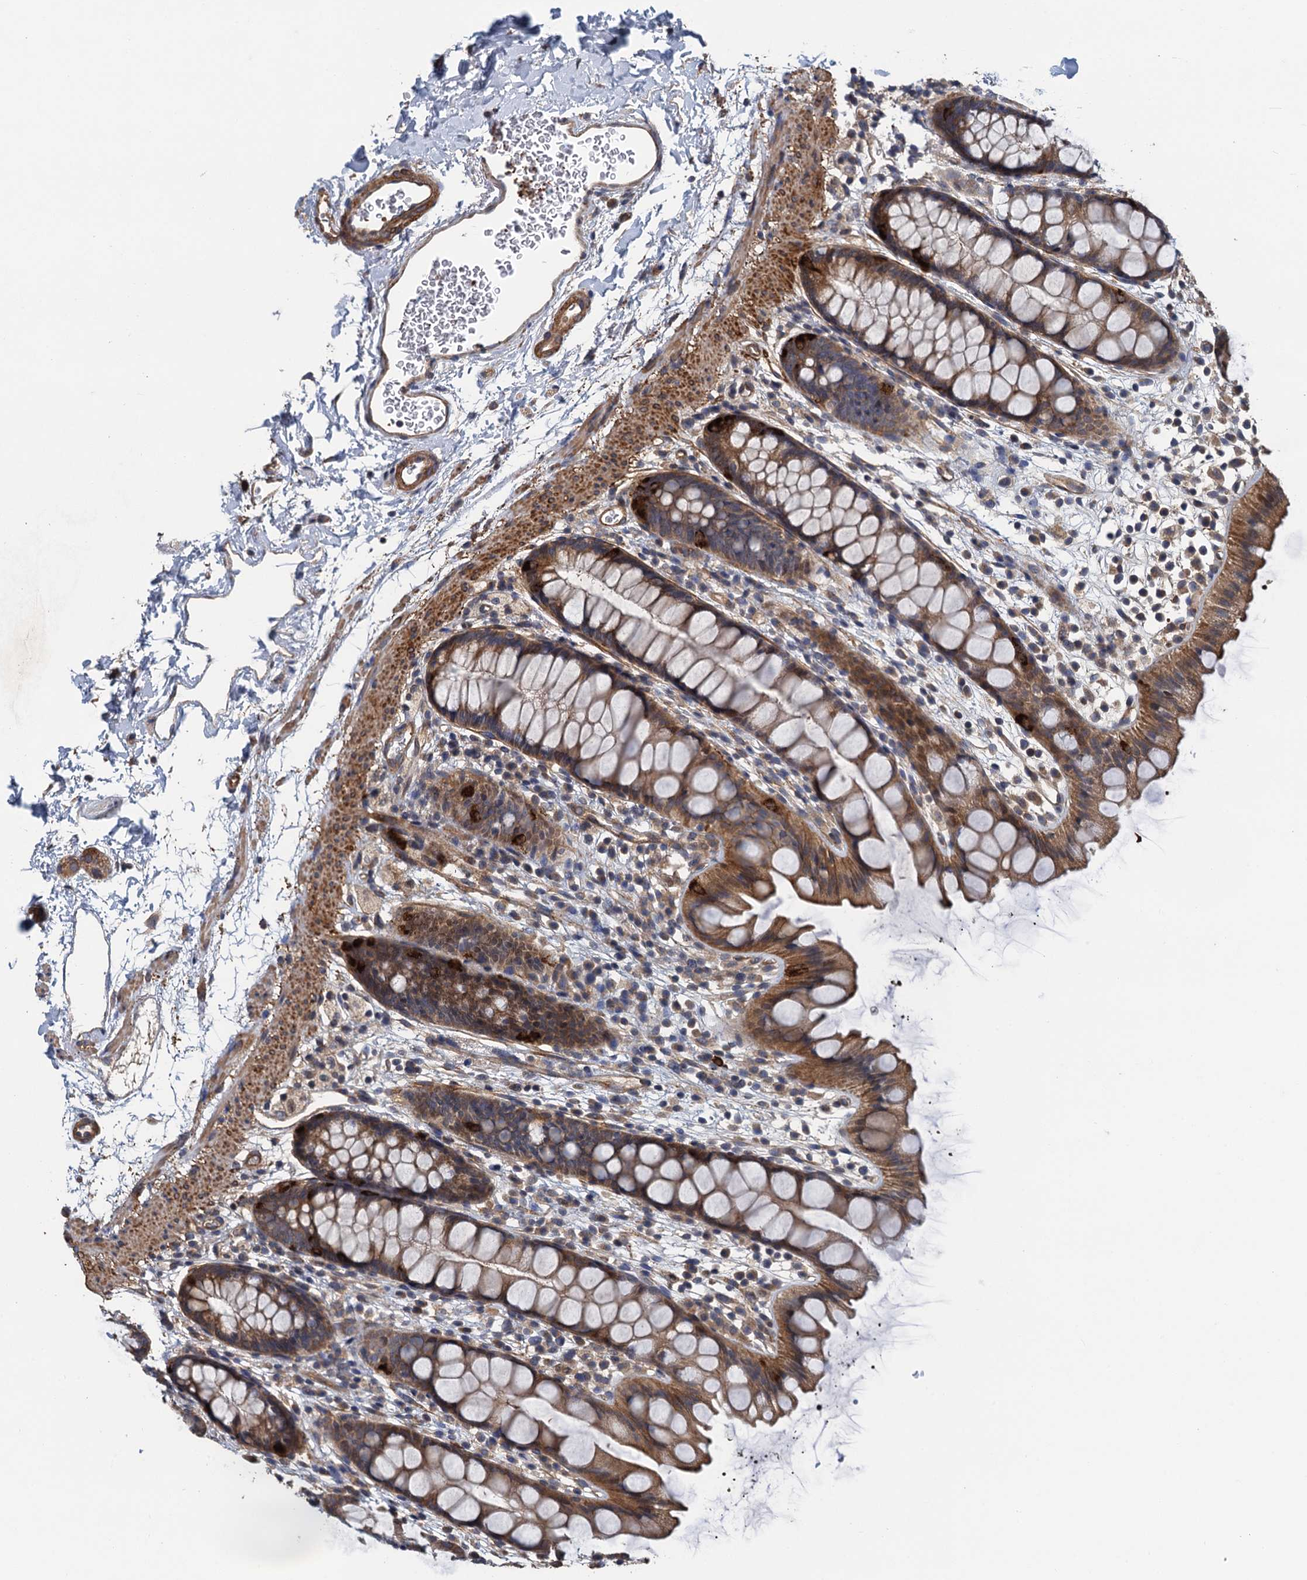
{"staining": {"intensity": "moderate", "quantity": ">75%", "location": "cytoplasmic/membranous"}, "tissue": "rectum", "cell_type": "Glandular cells", "image_type": "normal", "snomed": [{"axis": "morphology", "description": "Normal tissue, NOS"}, {"axis": "topography", "description": "Rectum"}], "caption": "Moderate cytoplasmic/membranous protein expression is seen in approximately >75% of glandular cells in rectum.", "gene": "MEAK7", "patient": {"sex": "female", "age": 65}}